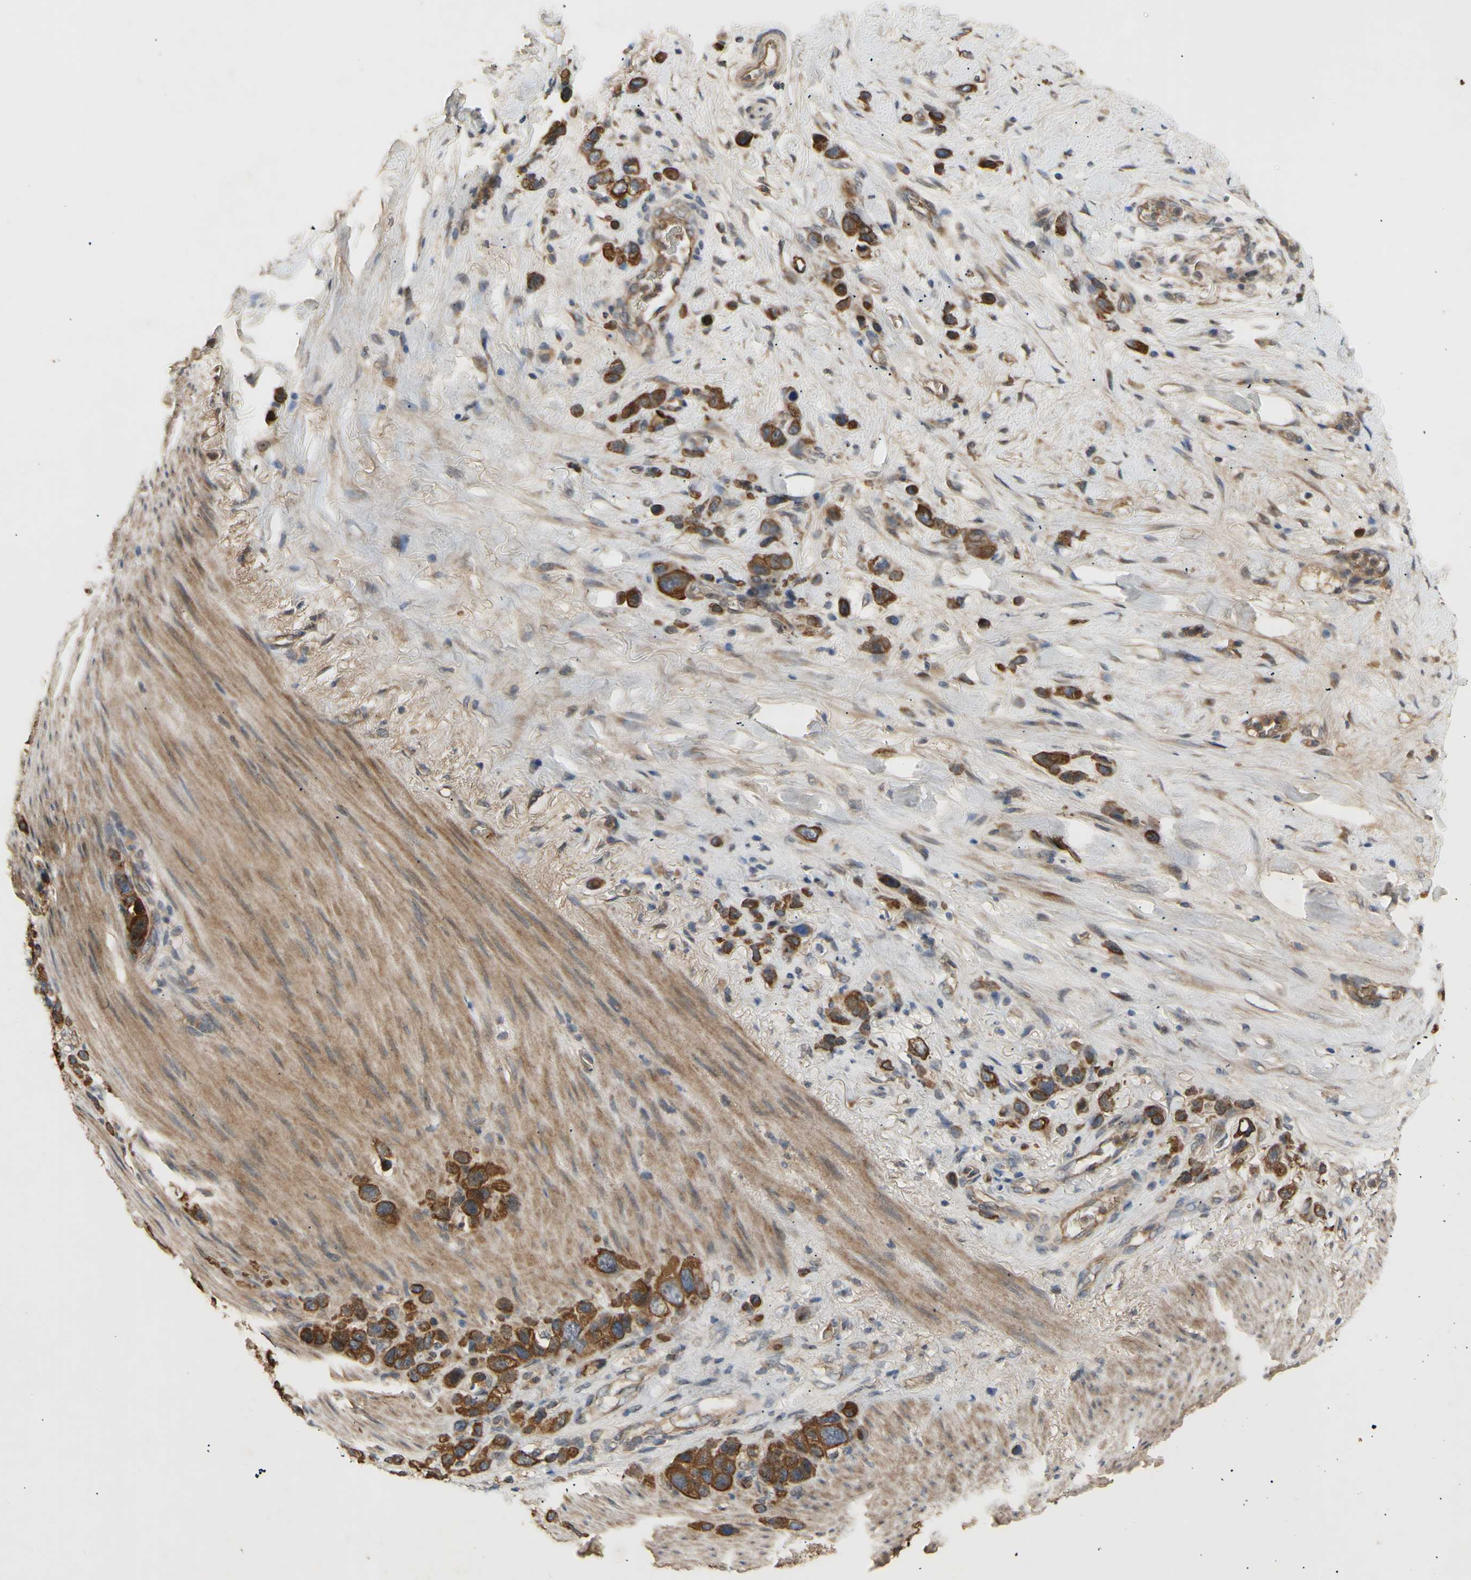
{"staining": {"intensity": "strong", "quantity": ">75%", "location": "cytoplasmic/membranous"}, "tissue": "stomach cancer", "cell_type": "Tumor cells", "image_type": "cancer", "snomed": [{"axis": "morphology", "description": "Adenocarcinoma, NOS"}, {"axis": "morphology", "description": "Adenocarcinoma, High grade"}, {"axis": "topography", "description": "Stomach, upper"}, {"axis": "topography", "description": "Stomach, lower"}], "caption": "Tumor cells reveal high levels of strong cytoplasmic/membranous staining in about >75% of cells in adenocarcinoma (high-grade) (stomach). The protein of interest is shown in brown color, while the nuclei are stained blue.", "gene": "PKN1", "patient": {"sex": "female", "age": 65}}